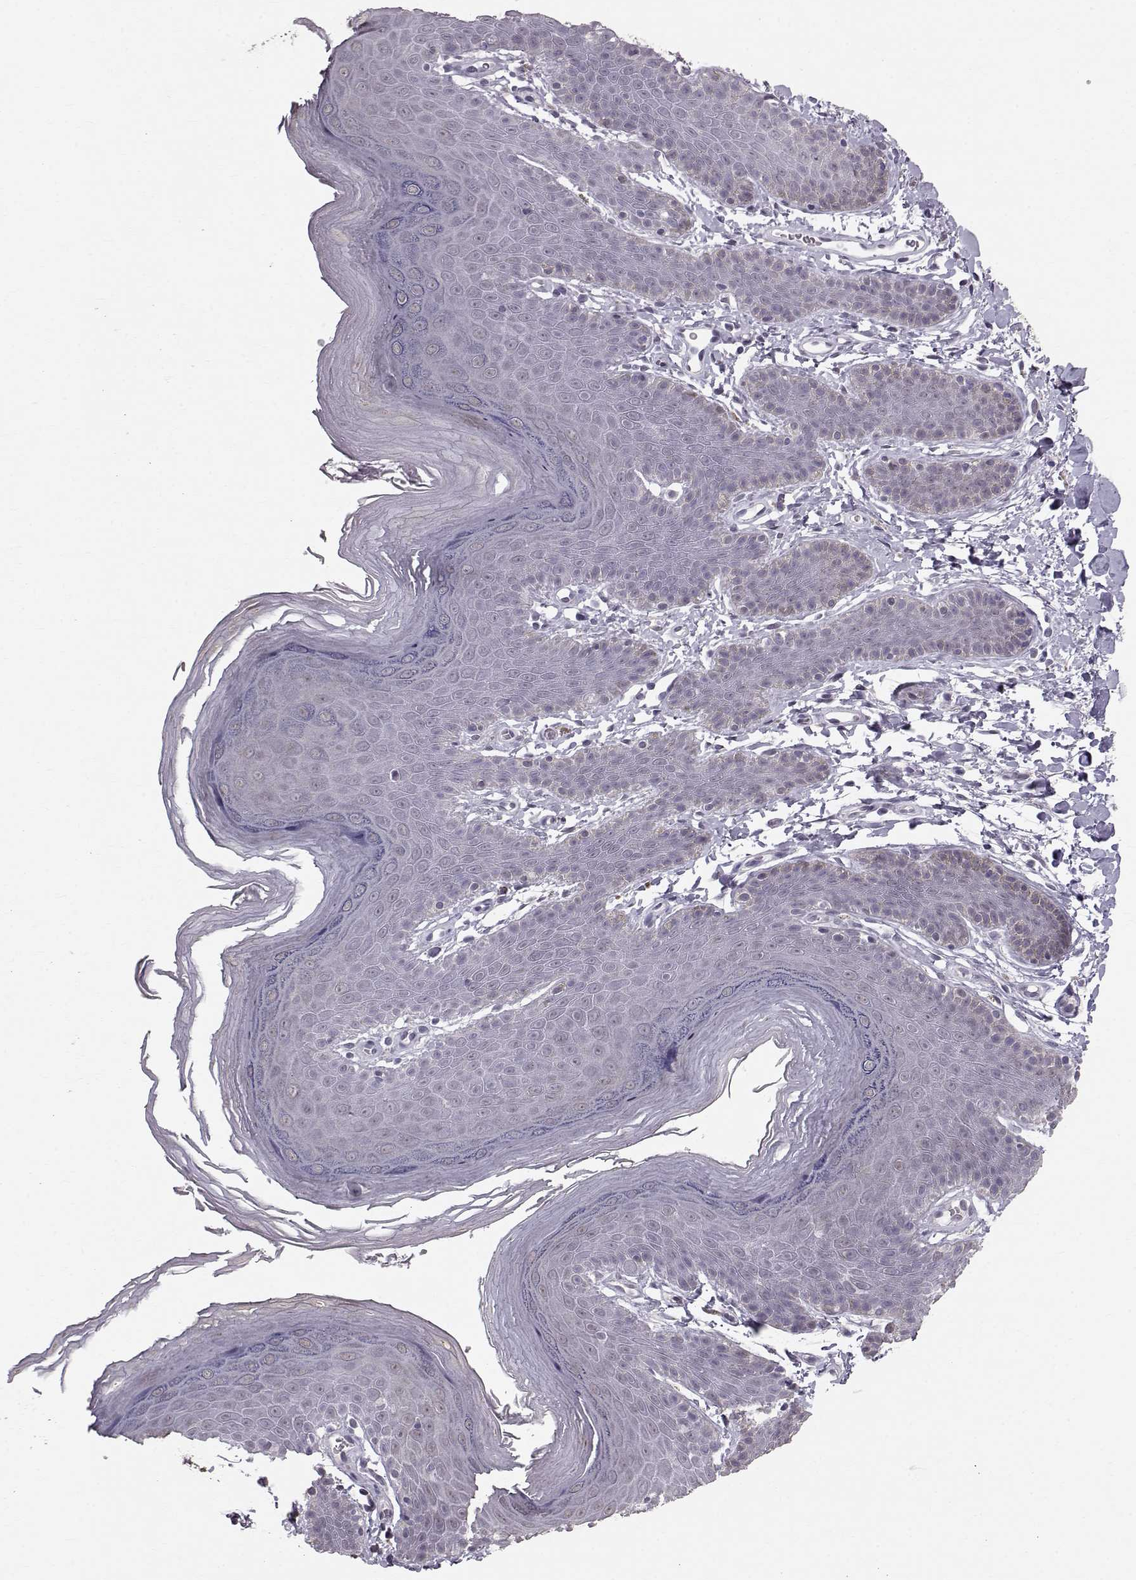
{"staining": {"intensity": "weak", "quantity": "<25%", "location": "nuclear"}, "tissue": "skin", "cell_type": "Epidermal cells", "image_type": "normal", "snomed": [{"axis": "morphology", "description": "Normal tissue, NOS"}, {"axis": "topography", "description": "Anal"}], "caption": "High power microscopy photomicrograph of an immunohistochemistry (IHC) image of benign skin, revealing no significant expression in epidermal cells.", "gene": "POU1F1", "patient": {"sex": "male", "age": 53}}